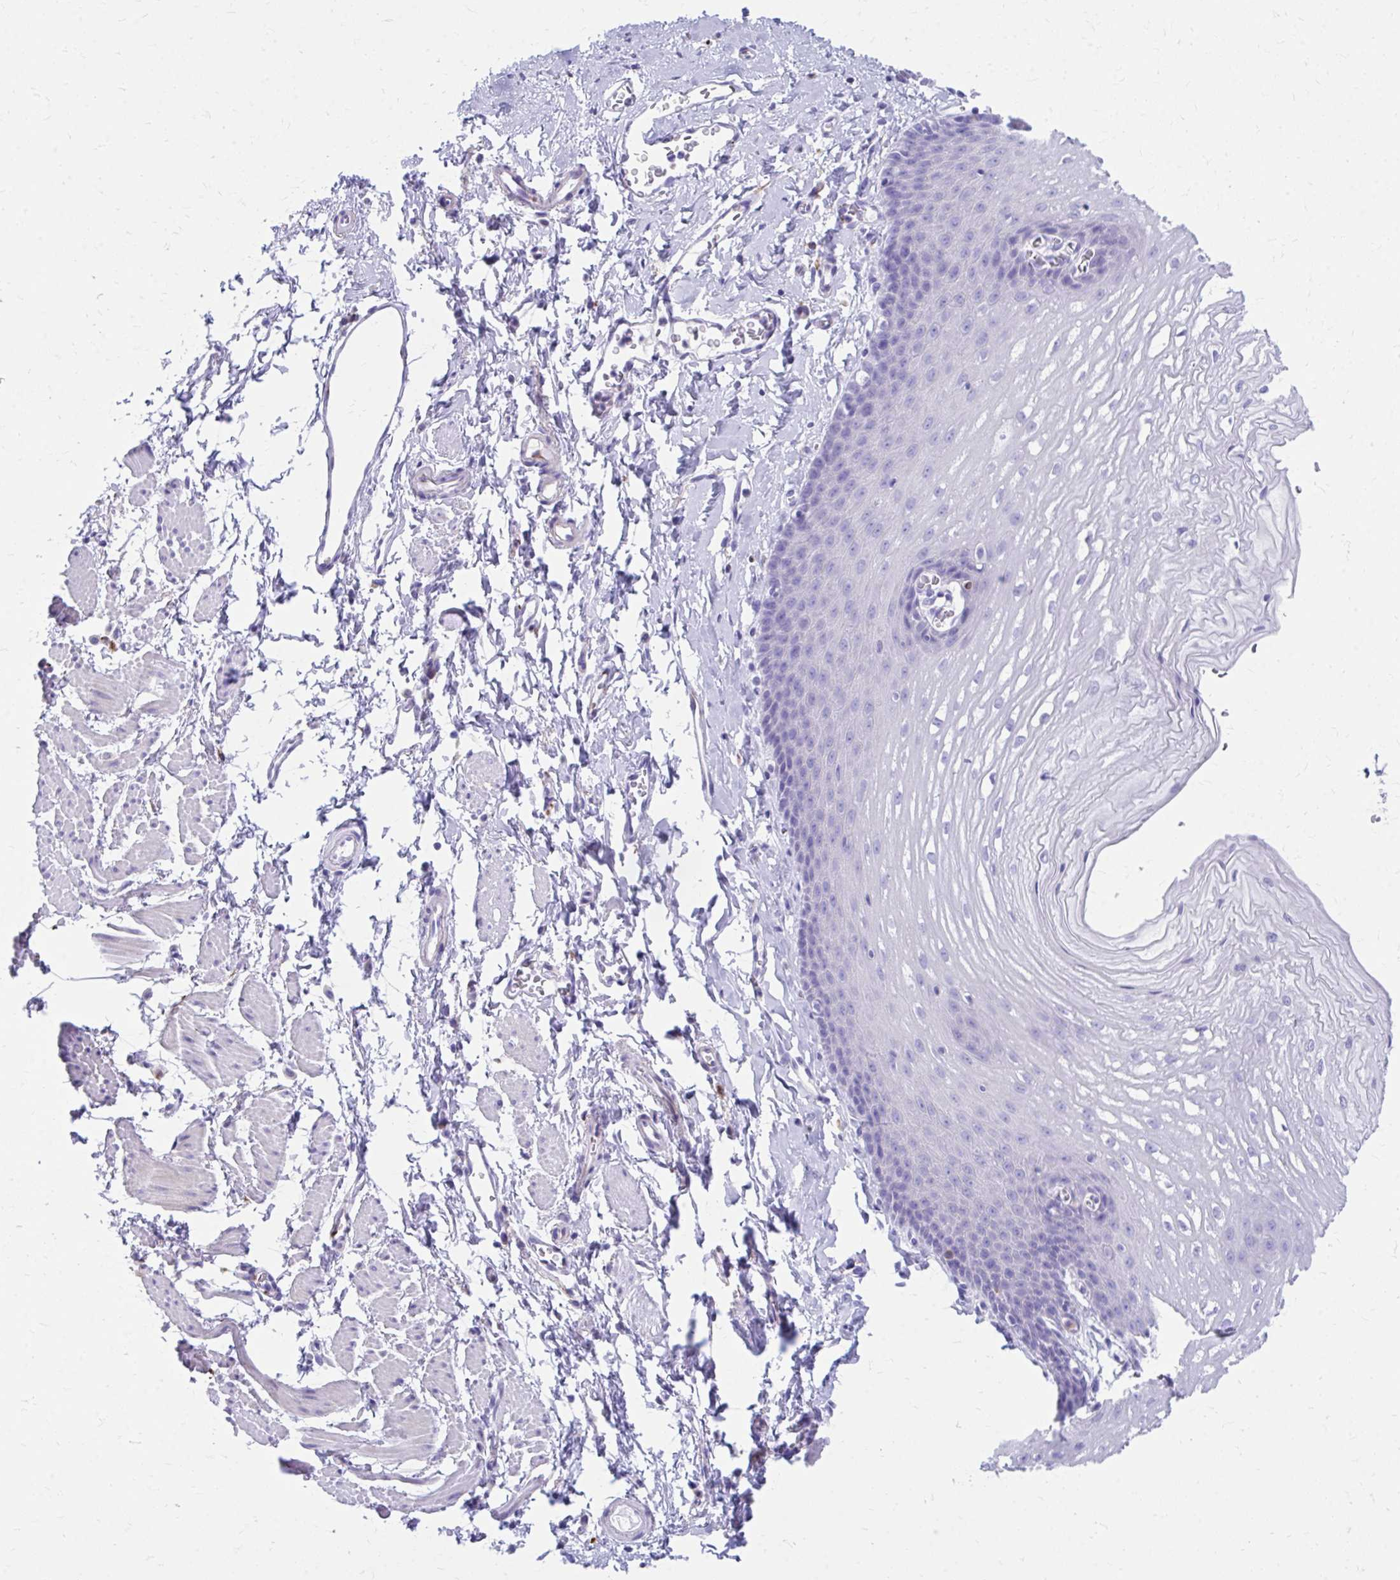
{"staining": {"intensity": "negative", "quantity": "none", "location": "none"}, "tissue": "esophagus", "cell_type": "Squamous epithelial cells", "image_type": "normal", "snomed": [{"axis": "morphology", "description": "Normal tissue, NOS"}, {"axis": "topography", "description": "Esophagus"}], "caption": "Squamous epithelial cells show no significant staining in unremarkable esophagus.", "gene": "ZNF699", "patient": {"sex": "male", "age": 70}}